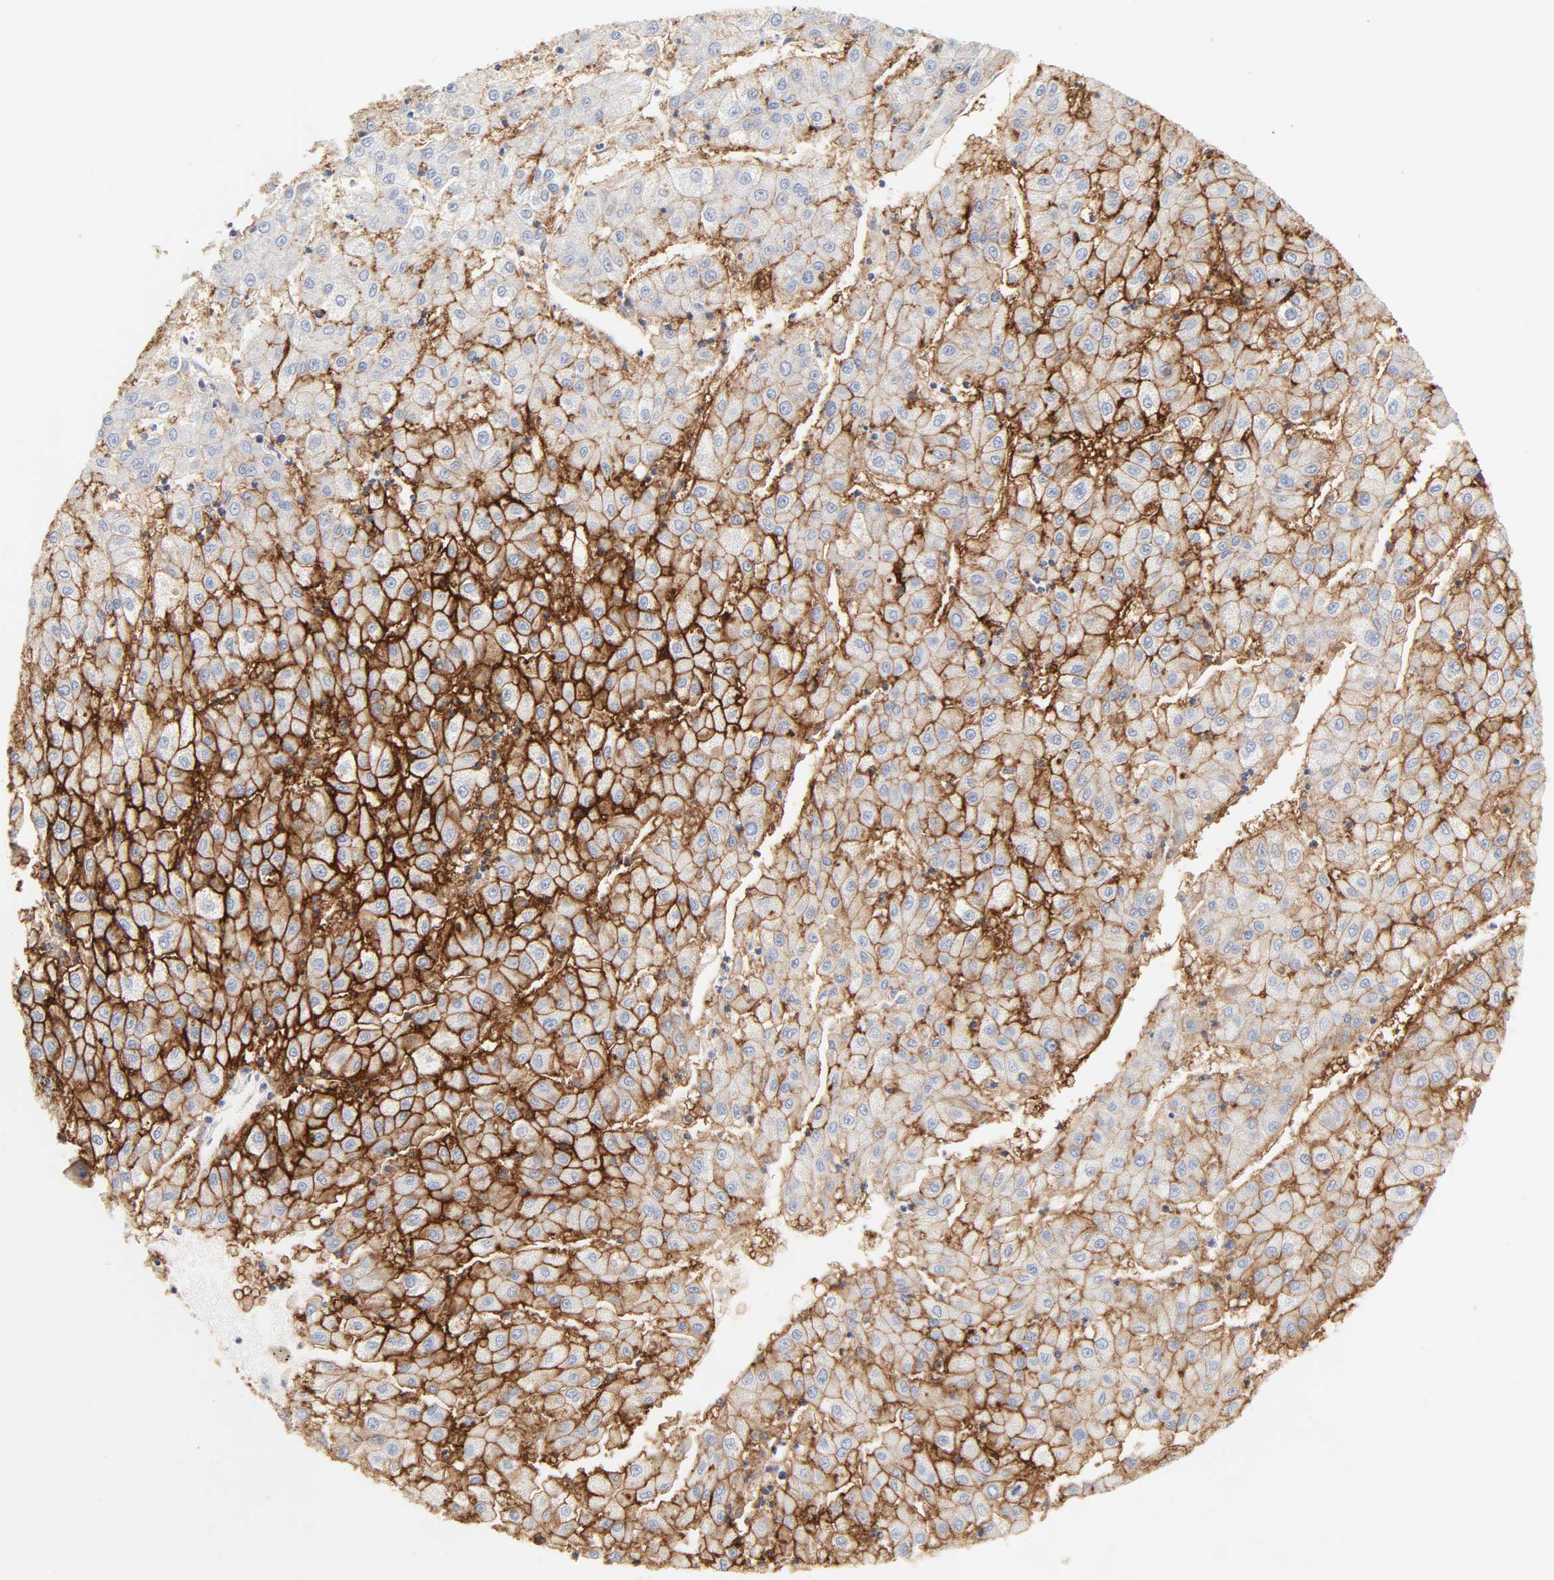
{"staining": {"intensity": "strong", "quantity": "25%-75%", "location": "cytoplasmic/membranous"}, "tissue": "liver cancer", "cell_type": "Tumor cells", "image_type": "cancer", "snomed": [{"axis": "morphology", "description": "Carcinoma, Hepatocellular, NOS"}, {"axis": "topography", "description": "Liver"}], "caption": "The photomicrograph exhibits staining of liver cancer, revealing strong cytoplasmic/membranous protein staining (brown color) within tumor cells.", "gene": "SLCO1B3", "patient": {"sex": "male", "age": 72}}